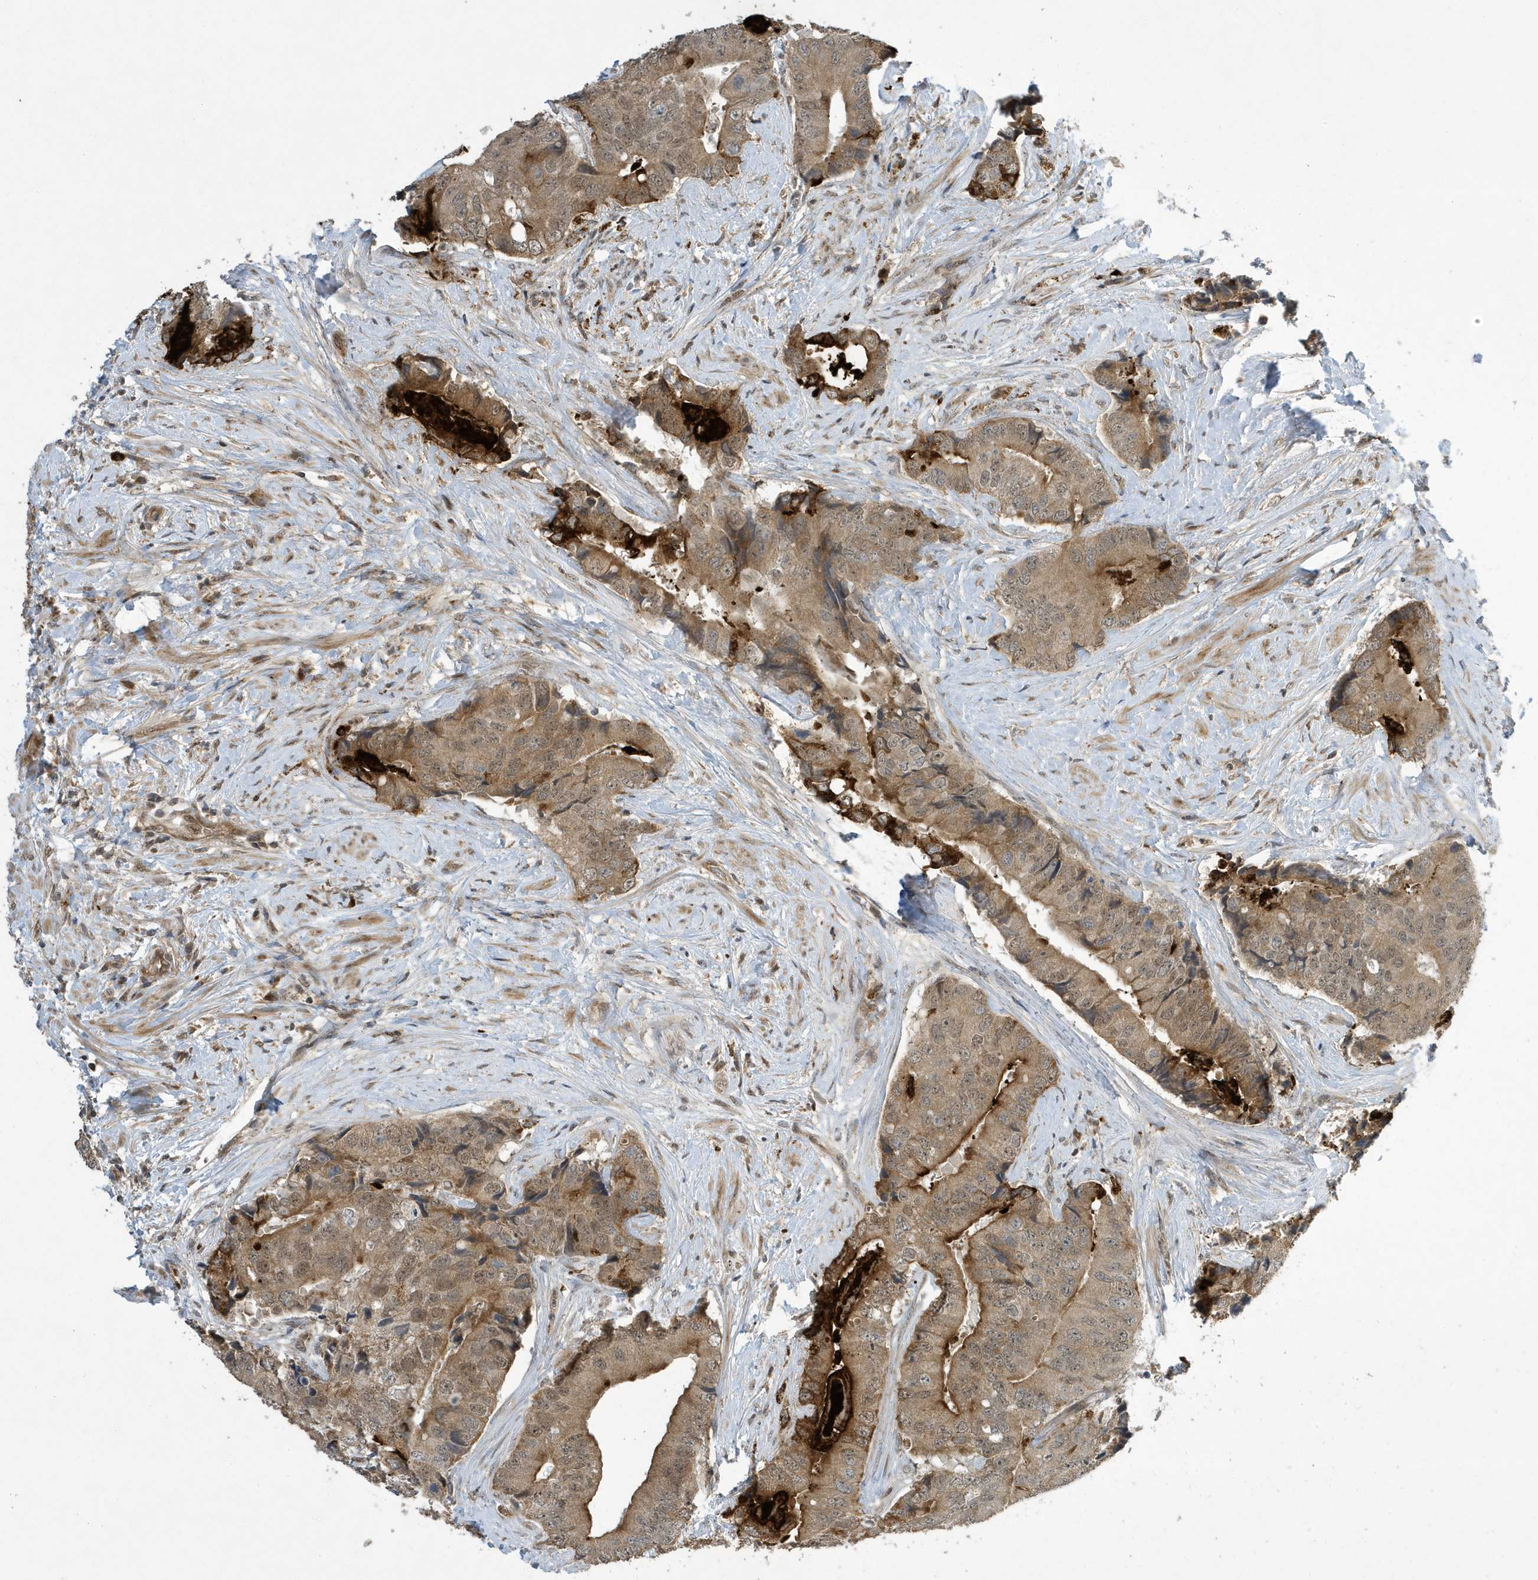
{"staining": {"intensity": "moderate", "quantity": ">75%", "location": "cytoplasmic/membranous,nuclear"}, "tissue": "prostate cancer", "cell_type": "Tumor cells", "image_type": "cancer", "snomed": [{"axis": "morphology", "description": "Adenocarcinoma, High grade"}, {"axis": "topography", "description": "Prostate"}], "caption": "High-grade adenocarcinoma (prostate) stained with a brown dye exhibits moderate cytoplasmic/membranous and nuclear positive staining in about >75% of tumor cells.", "gene": "NCOA7", "patient": {"sex": "male", "age": 70}}